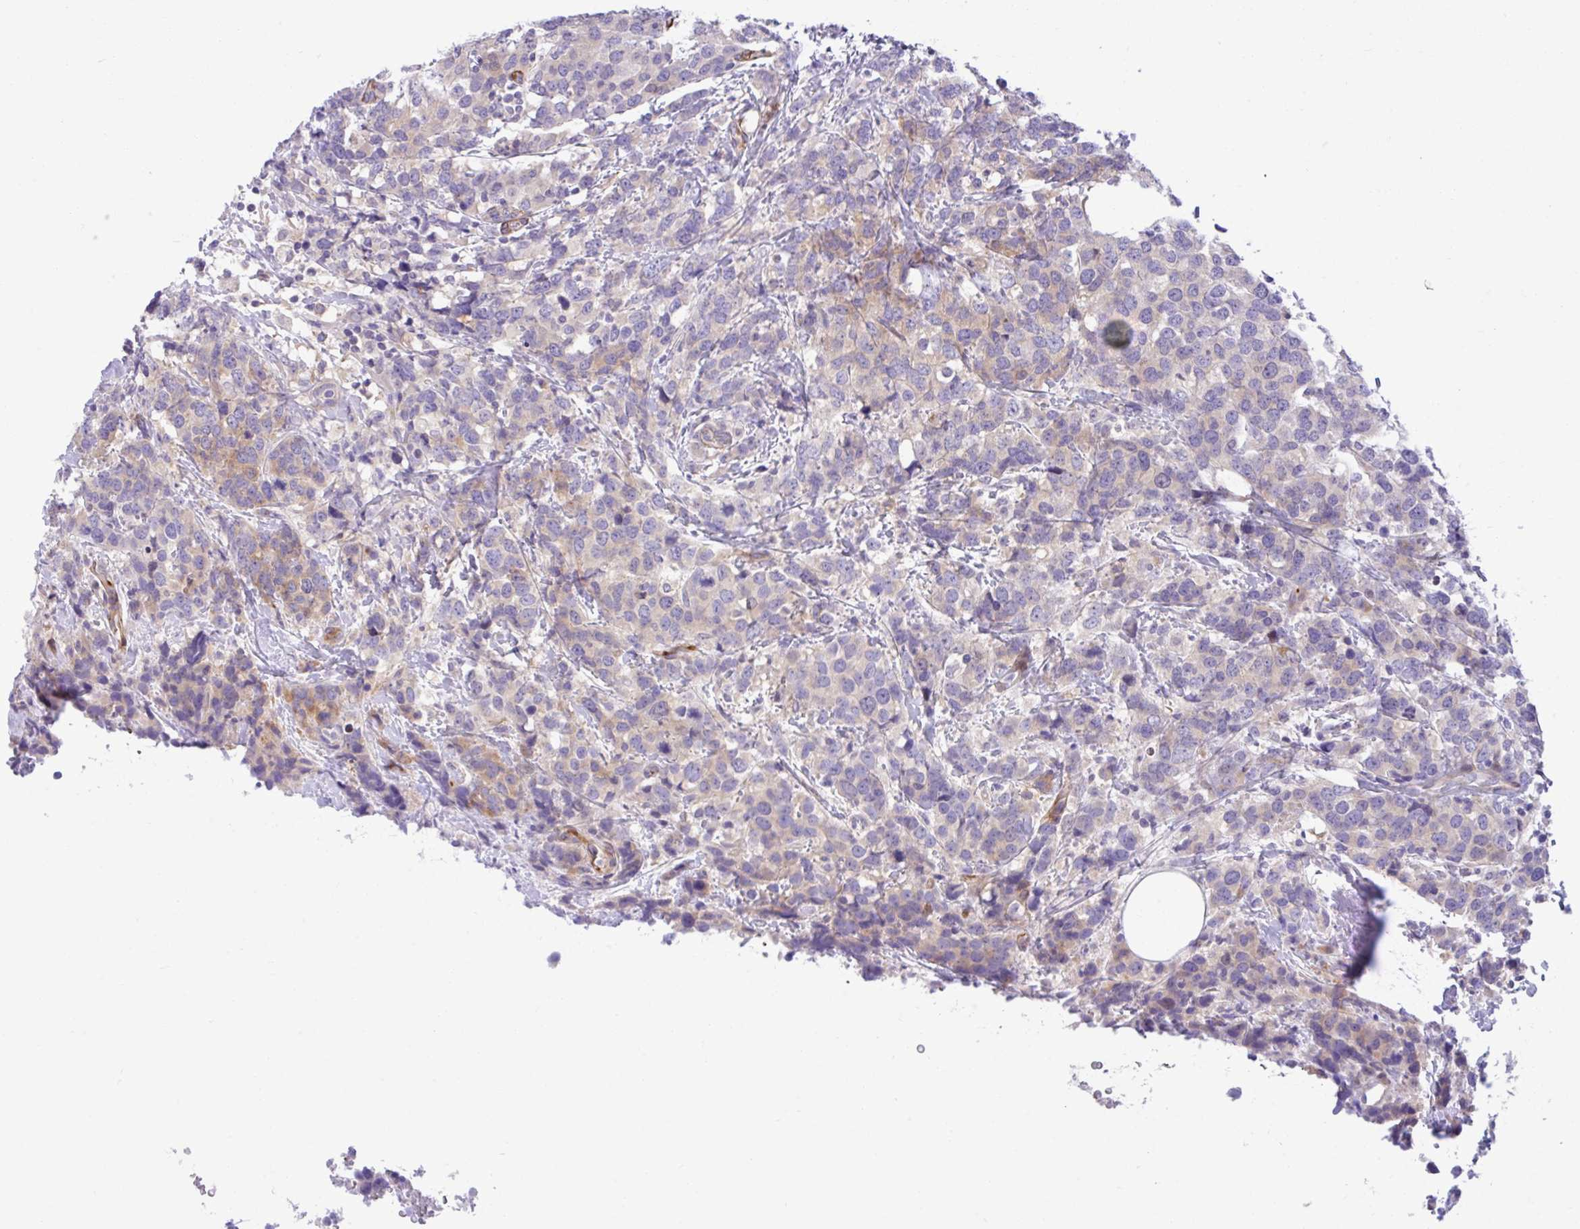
{"staining": {"intensity": "weak", "quantity": "25%-75%", "location": "cytoplasmic/membranous"}, "tissue": "breast cancer", "cell_type": "Tumor cells", "image_type": "cancer", "snomed": [{"axis": "morphology", "description": "Lobular carcinoma"}, {"axis": "topography", "description": "Breast"}], "caption": "IHC image of neoplastic tissue: breast lobular carcinoma stained using IHC demonstrates low levels of weak protein expression localized specifically in the cytoplasmic/membranous of tumor cells, appearing as a cytoplasmic/membranous brown color.", "gene": "ESPNL", "patient": {"sex": "female", "age": 59}}